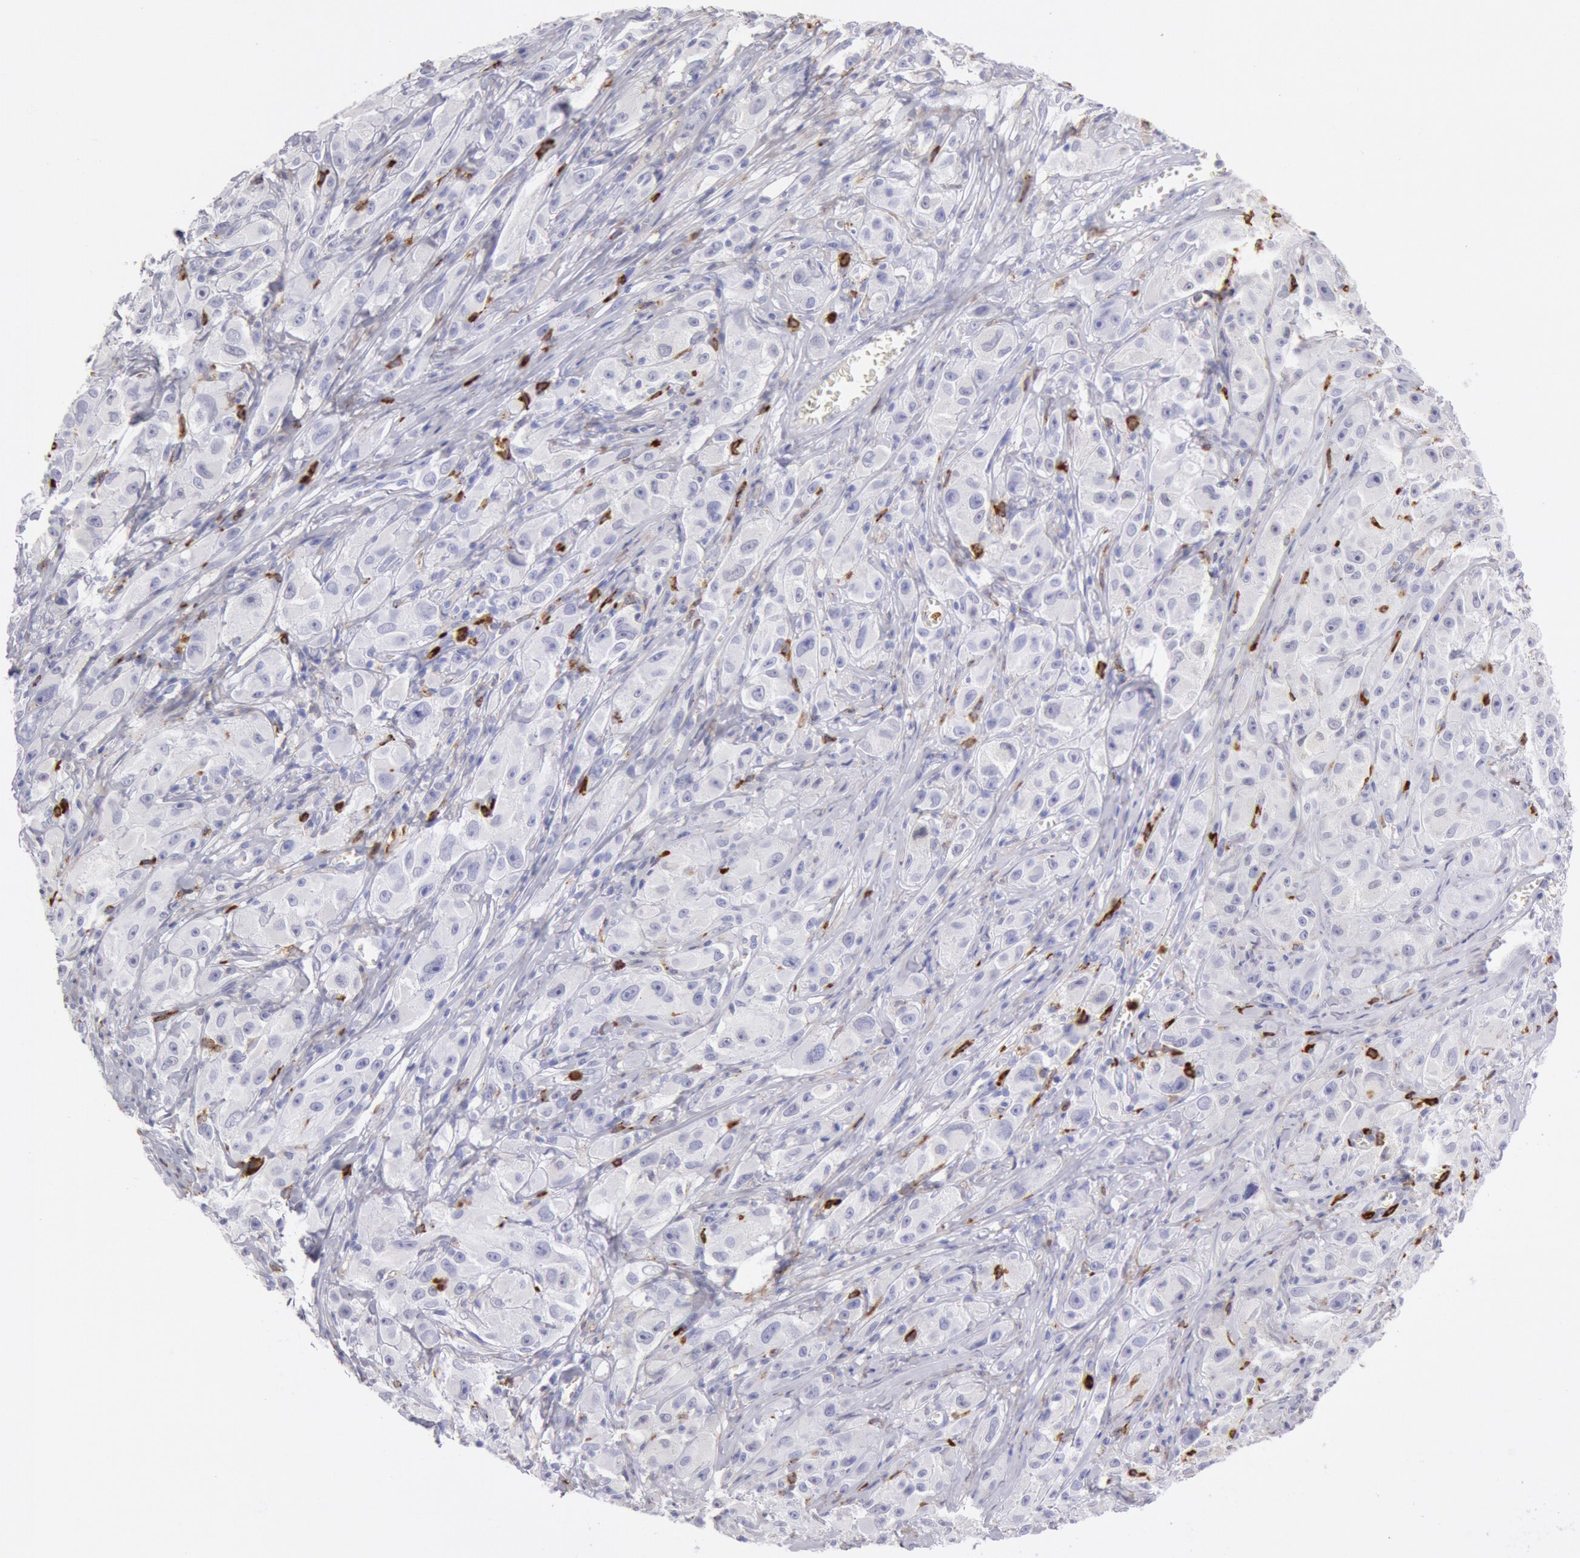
{"staining": {"intensity": "negative", "quantity": "none", "location": "none"}, "tissue": "melanoma", "cell_type": "Tumor cells", "image_type": "cancer", "snomed": [{"axis": "morphology", "description": "Malignant melanoma, NOS"}, {"axis": "topography", "description": "Skin"}], "caption": "This is an IHC photomicrograph of melanoma. There is no staining in tumor cells.", "gene": "FCN1", "patient": {"sex": "male", "age": 56}}